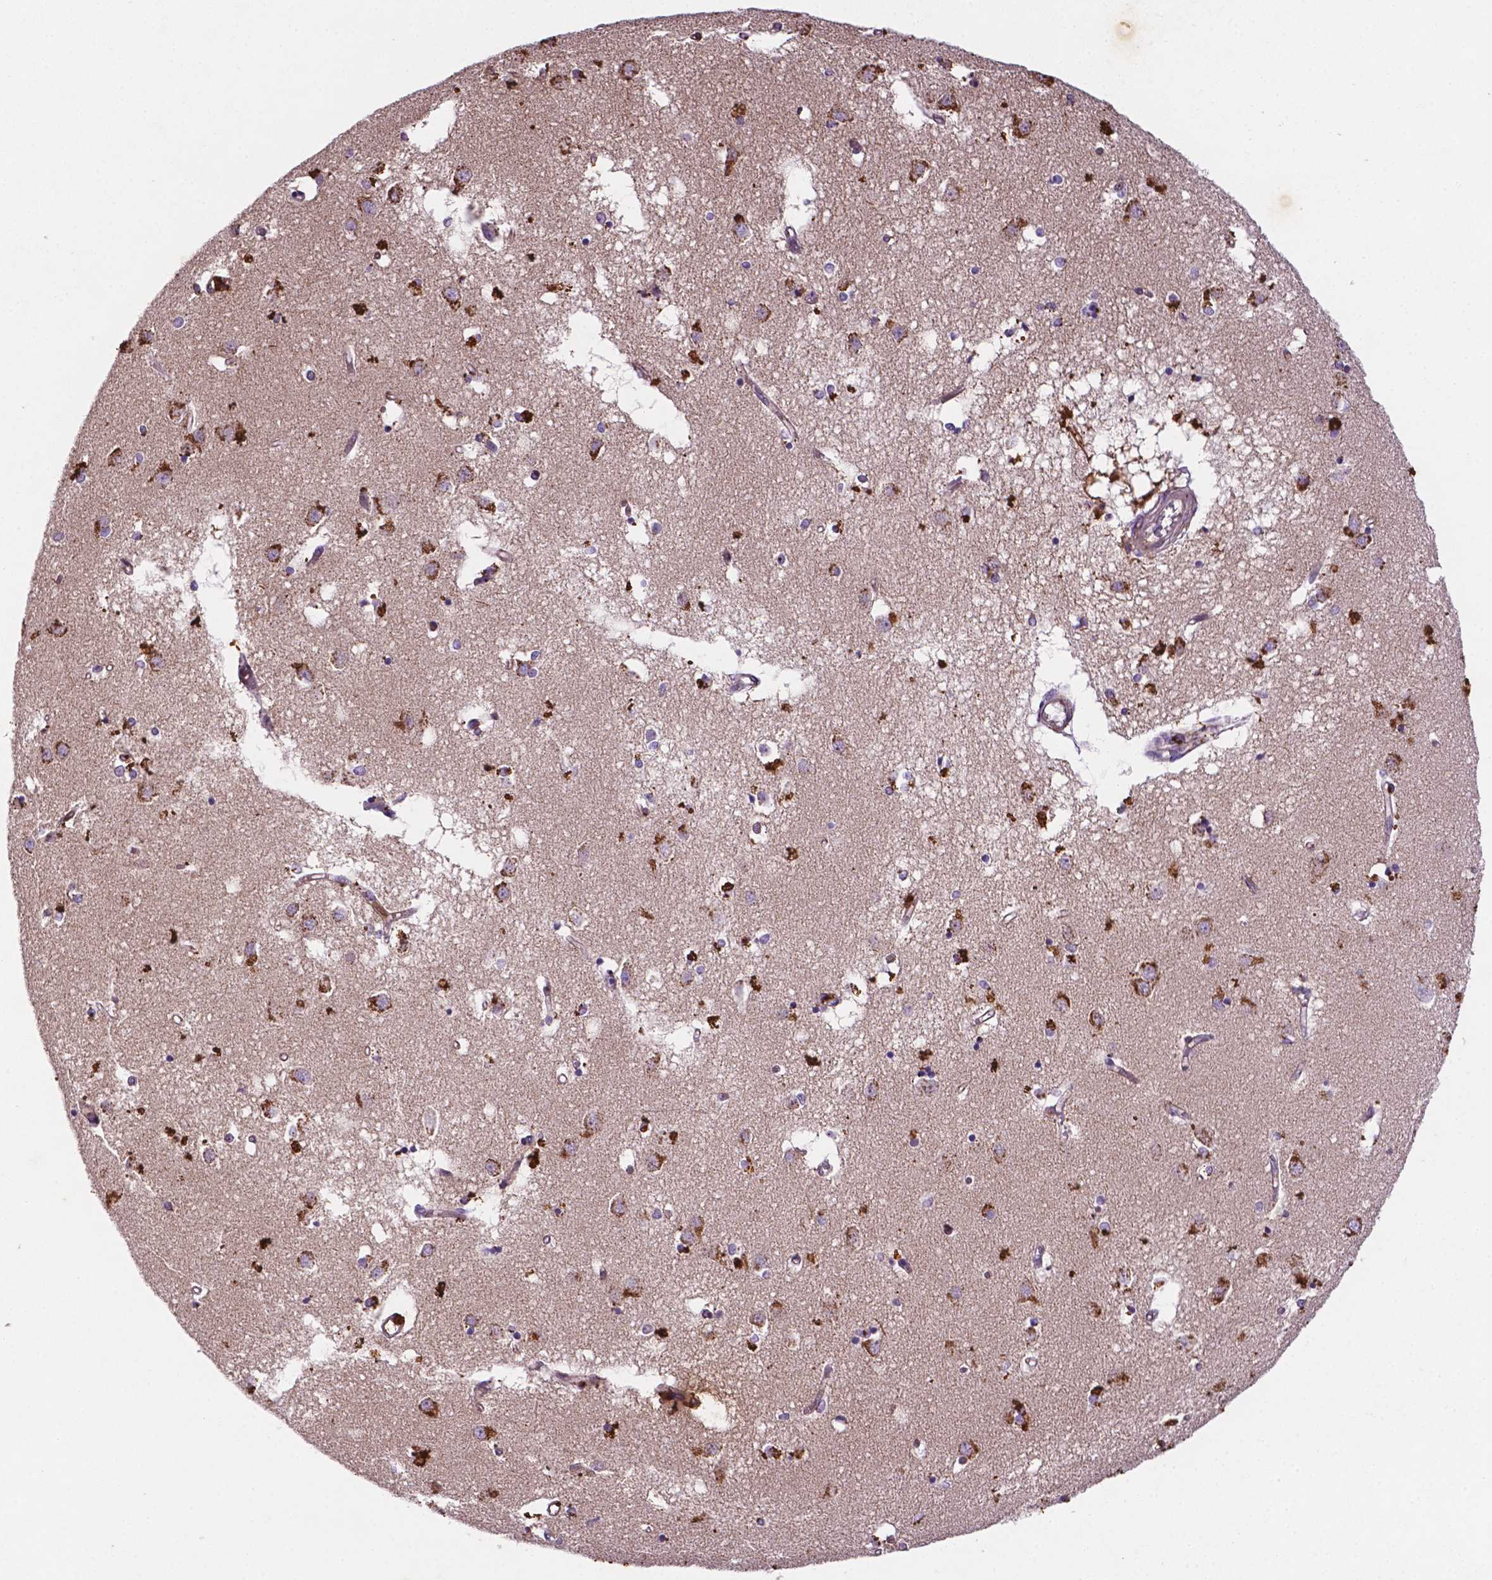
{"staining": {"intensity": "negative", "quantity": "none", "location": "none"}, "tissue": "caudate", "cell_type": "Glial cells", "image_type": "normal", "snomed": [{"axis": "morphology", "description": "Normal tissue, NOS"}, {"axis": "topography", "description": "Lateral ventricle wall"}], "caption": "This image is of normal caudate stained with immunohistochemistry to label a protein in brown with the nuclei are counter-stained blue. There is no expression in glial cells. (DAB (3,3'-diaminobenzidine) immunohistochemistry (IHC), high magnification).", "gene": "TM4SF20", "patient": {"sex": "male", "age": 54}}